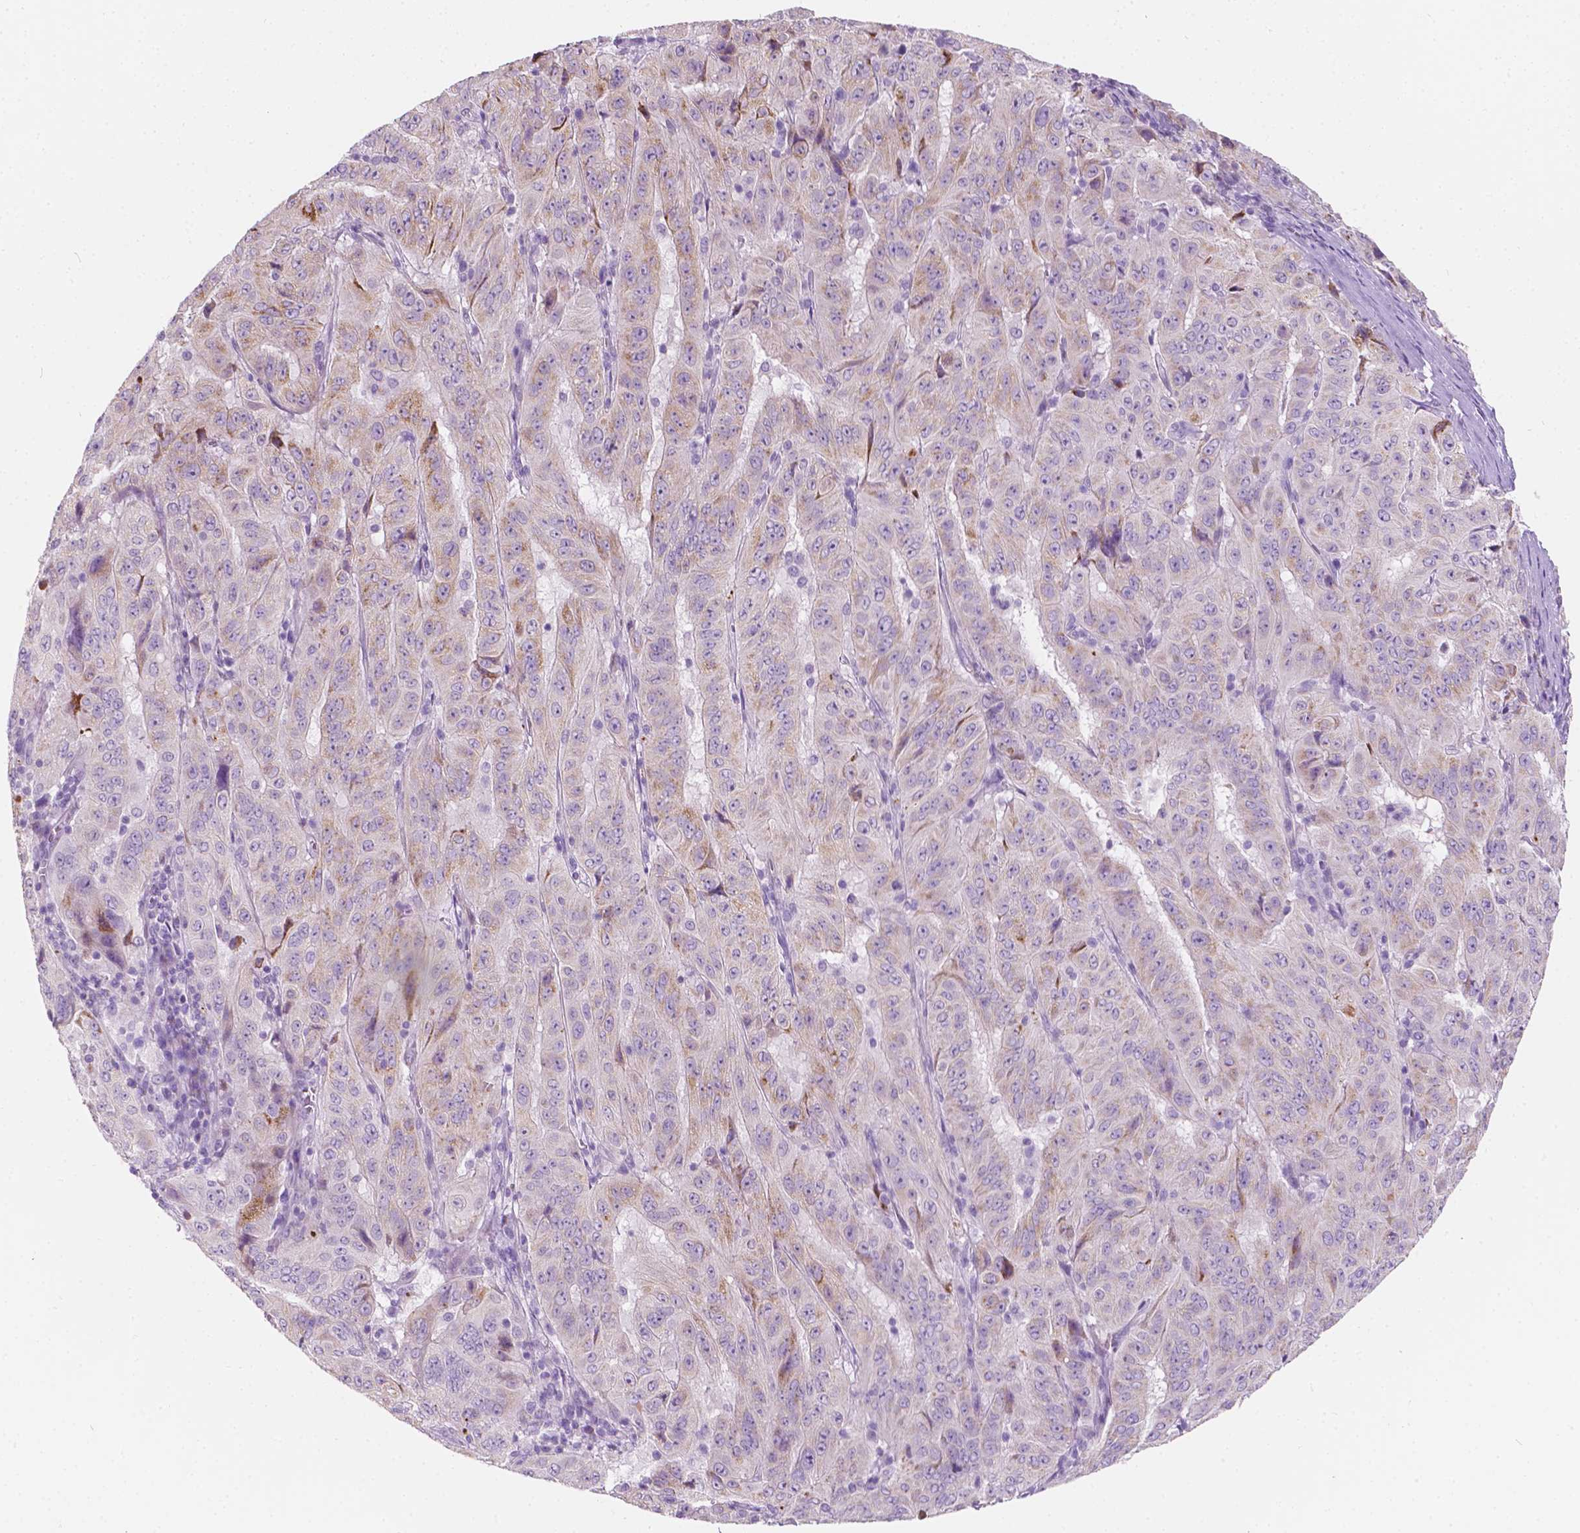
{"staining": {"intensity": "weak", "quantity": "25%-75%", "location": "cytoplasmic/membranous"}, "tissue": "pancreatic cancer", "cell_type": "Tumor cells", "image_type": "cancer", "snomed": [{"axis": "morphology", "description": "Adenocarcinoma, NOS"}, {"axis": "topography", "description": "Pancreas"}], "caption": "Protein positivity by immunohistochemistry demonstrates weak cytoplasmic/membranous expression in about 25%-75% of tumor cells in pancreatic cancer (adenocarcinoma).", "gene": "NOS1AP", "patient": {"sex": "male", "age": 63}}